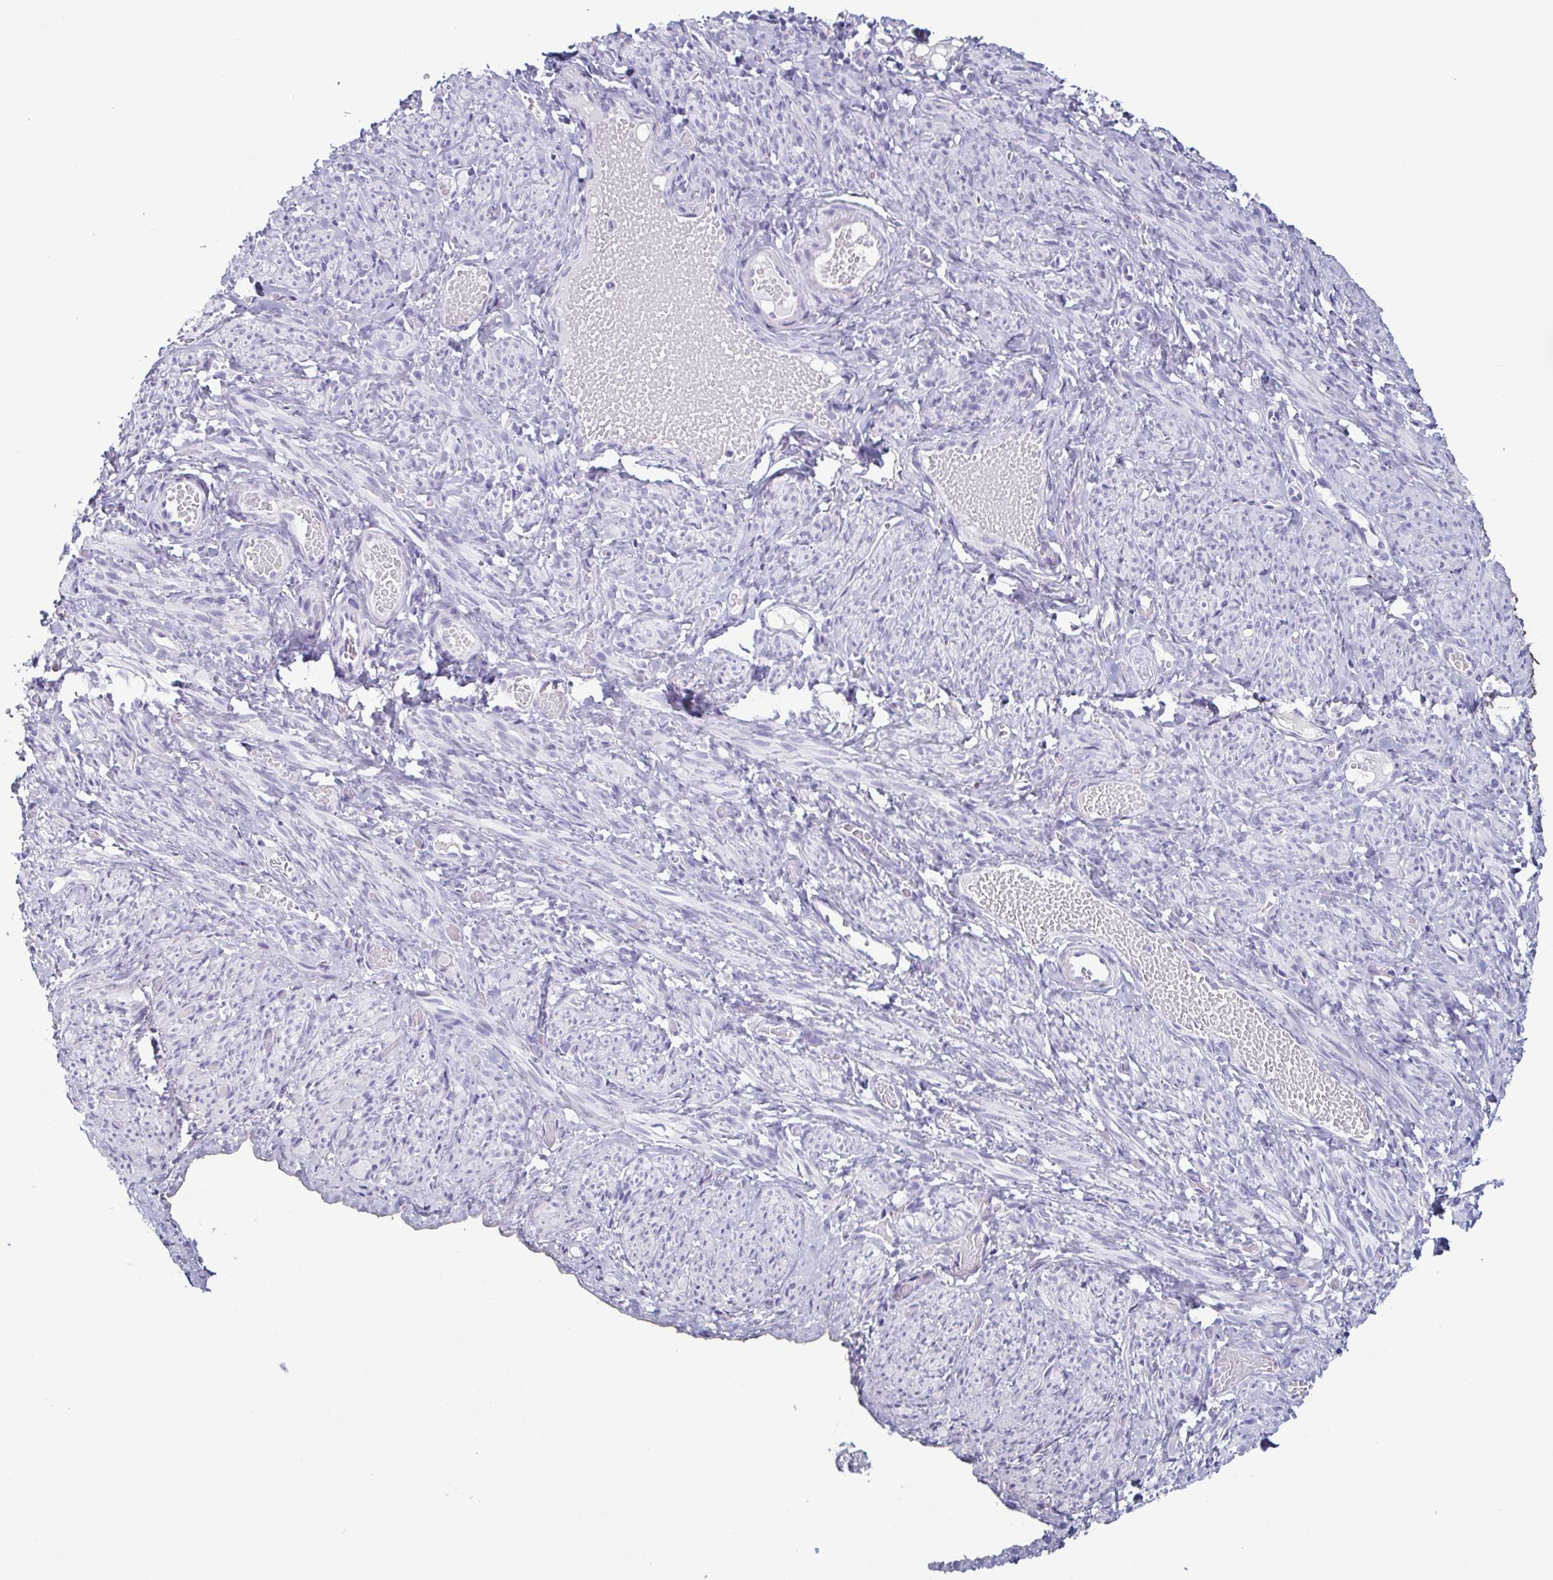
{"staining": {"intensity": "negative", "quantity": "none", "location": "none"}, "tissue": "smooth muscle", "cell_type": "Smooth muscle cells", "image_type": "normal", "snomed": [{"axis": "morphology", "description": "Normal tissue, NOS"}, {"axis": "topography", "description": "Smooth muscle"}], "caption": "Smooth muscle cells are negative for brown protein staining in benign smooth muscle. (DAB (3,3'-diaminobenzidine) immunohistochemistry (IHC) visualized using brightfield microscopy, high magnification).", "gene": "KRT10", "patient": {"sex": "female", "age": 65}}